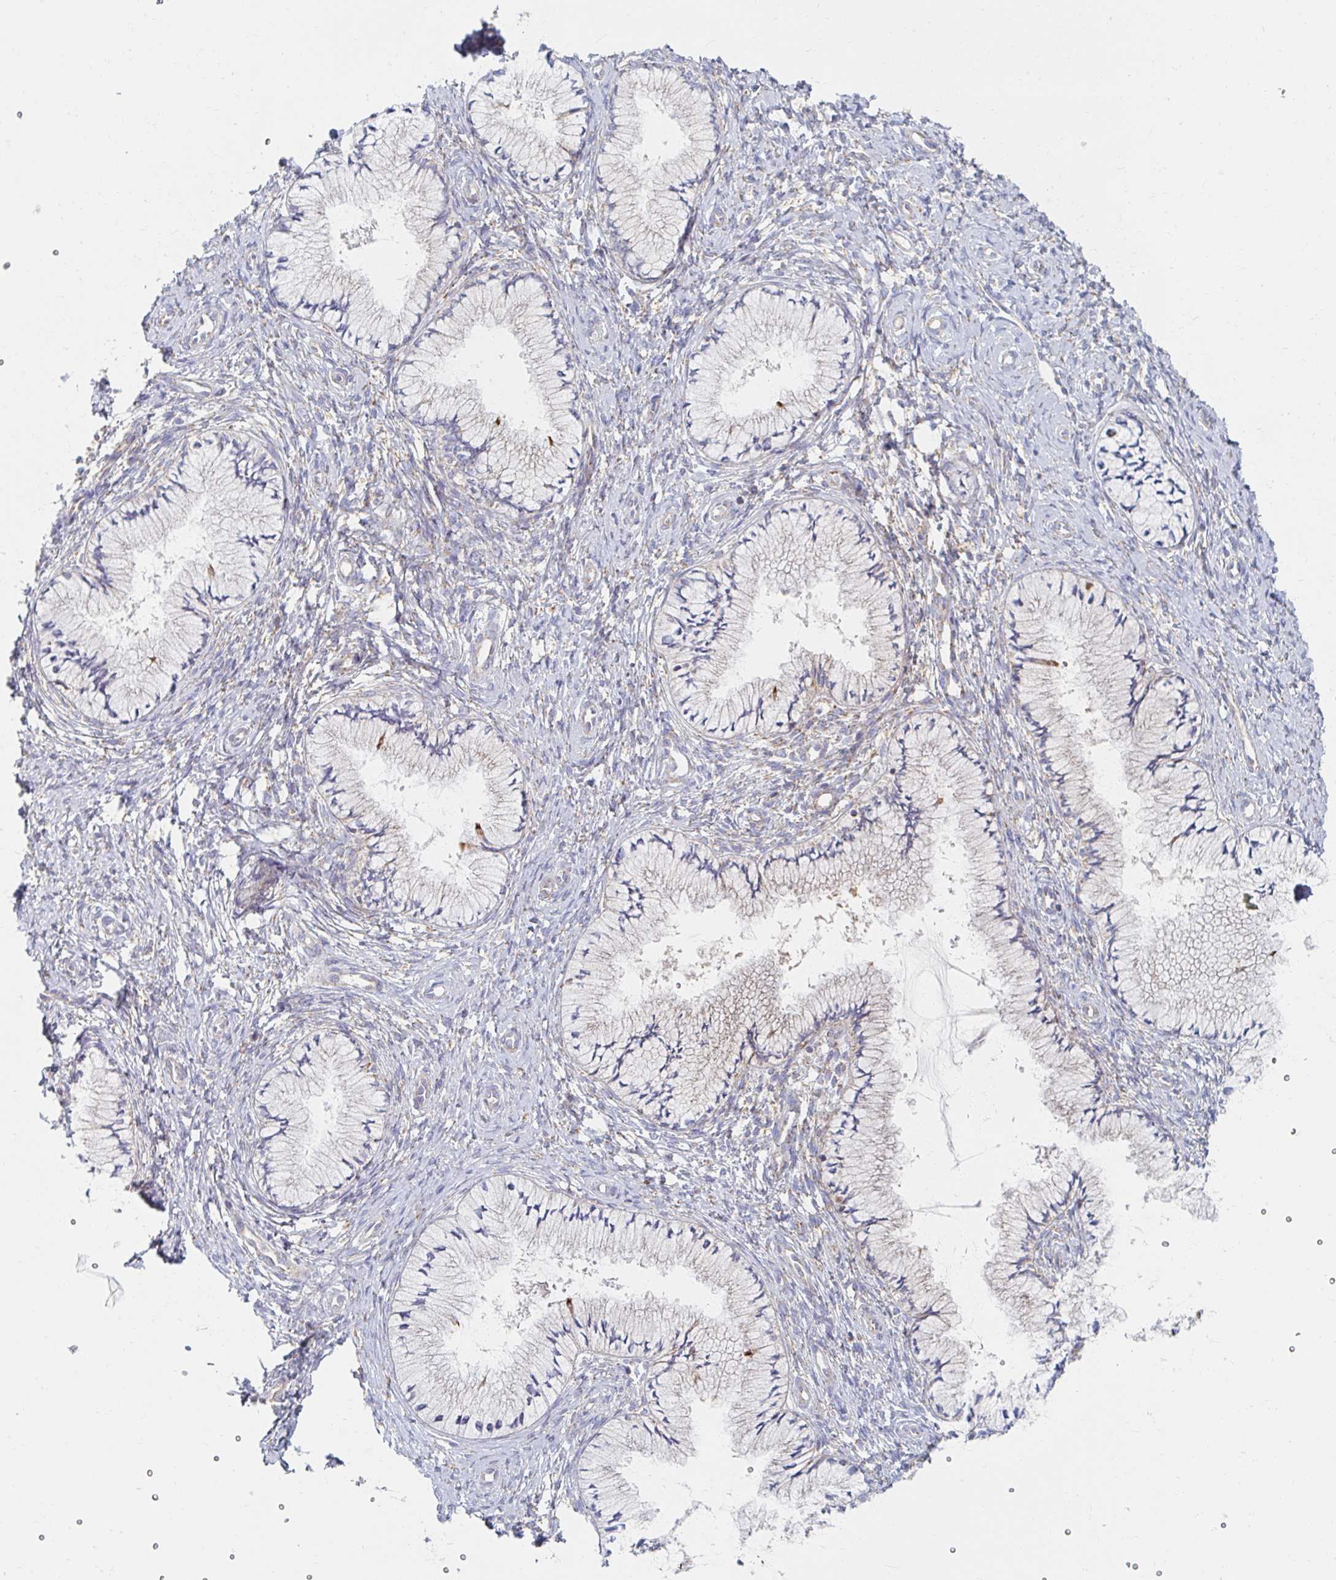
{"staining": {"intensity": "negative", "quantity": "none", "location": "none"}, "tissue": "cervix", "cell_type": "Glandular cells", "image_type": "normal", "snomed": [{"axis": "morphology", "description": "Normal tissue, NOS"}, {"axis": "topography", "description": "Cervix"}], "caption": "An immunohistochemistry (IHC) micrograph of benign cervix is shown. There is no staining in glandular cells of cervix. (DAB immunohistochemistry (IHC) with hematoxylin counter stain).", "gene": "MAVS", "patient": {"sex": "female", "age": 37}}